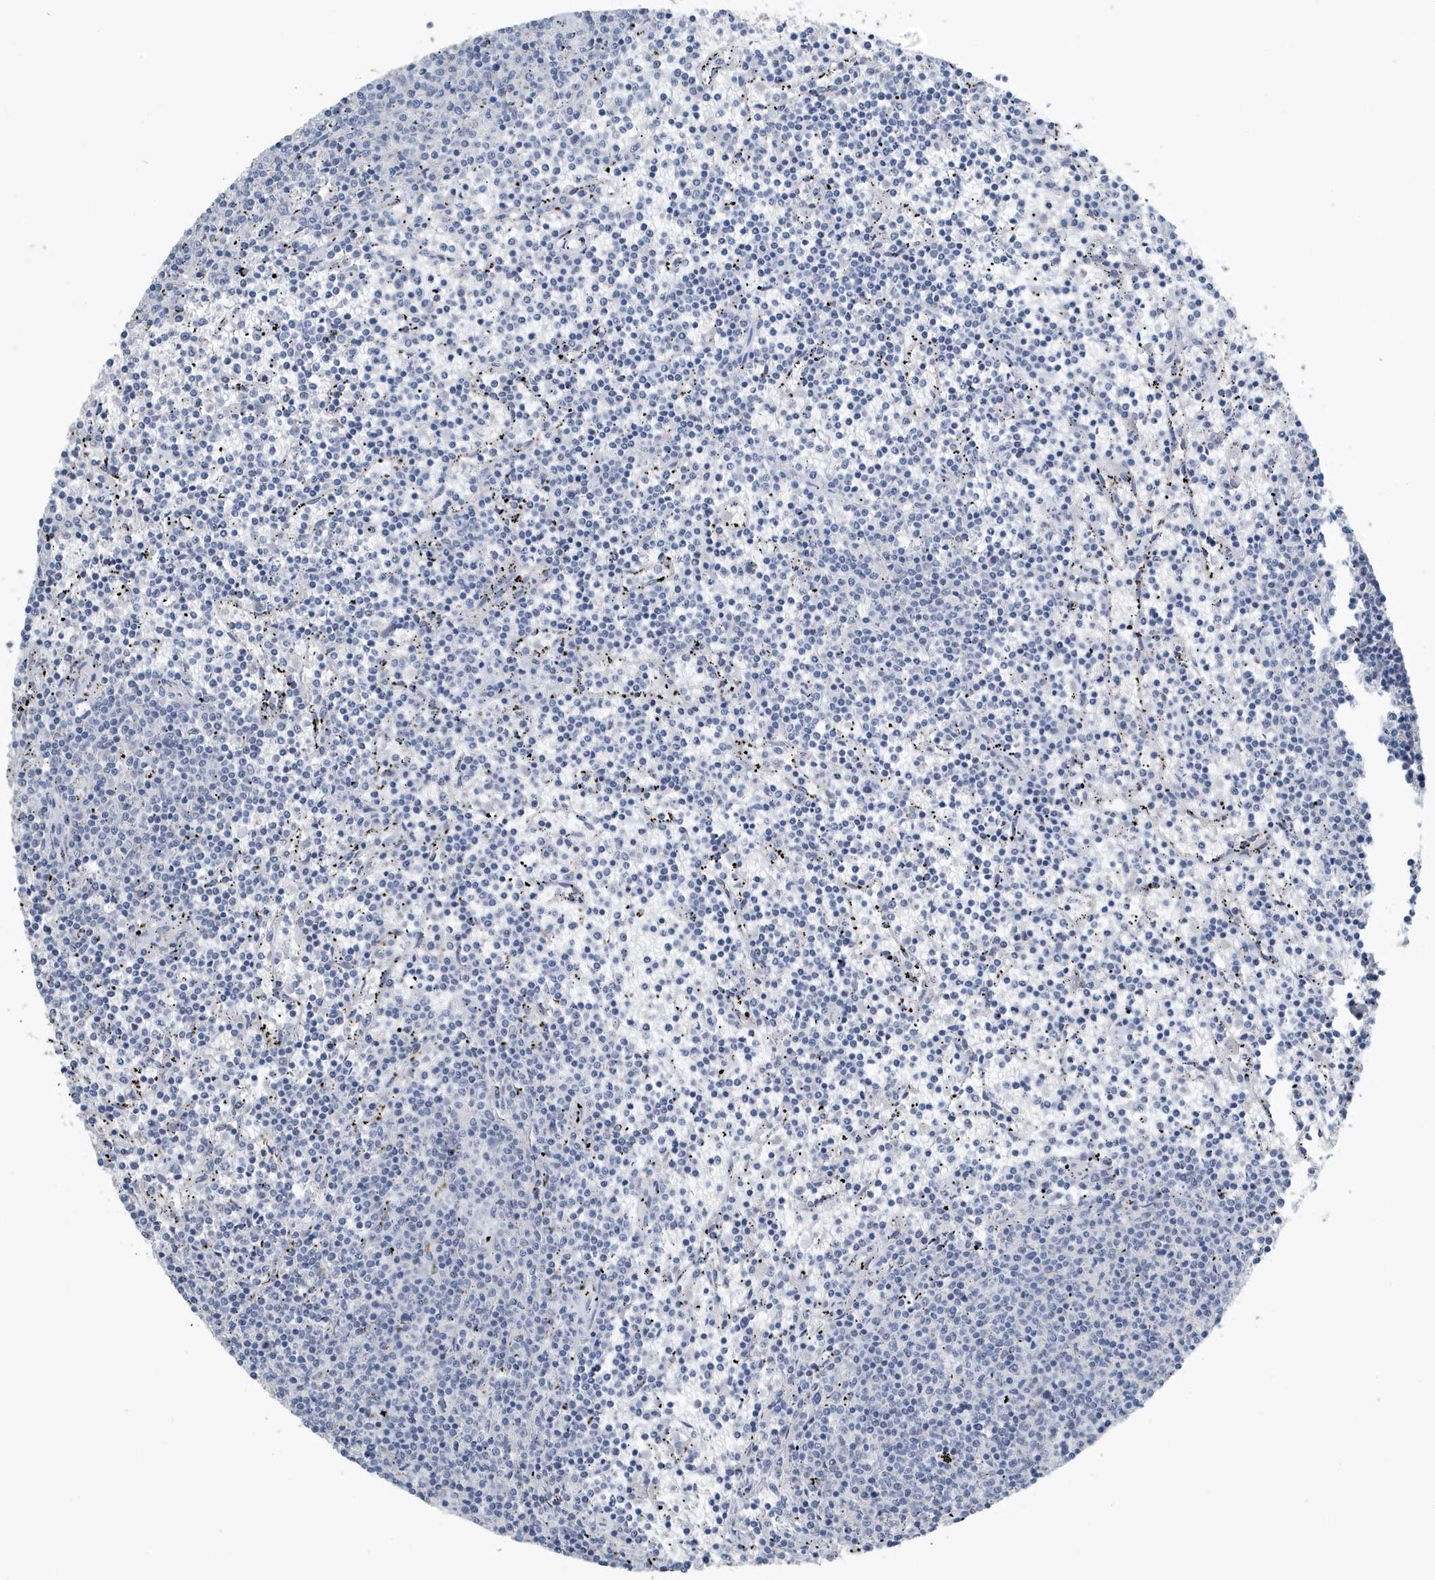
{"staining": {"intensity": "negative", "quantity": "none", "location": "none"}, "tissue": "lymphoma", "cell_type": "Tumor cells", "image_type": "cancer", "snomed": [{"axis": "morphology", "description": "Malignant lymphoma, non-Hodgkin's type, Low grade"}, {"axis": "topography", "description": "Spleen"}], "caption": "Tumor cells show no significant positivity in low-grade malignant lymphoma, non-Hodgkin's type.", "gene": "UGT2B4", "patient": {"sex": "female", "age": 50}}